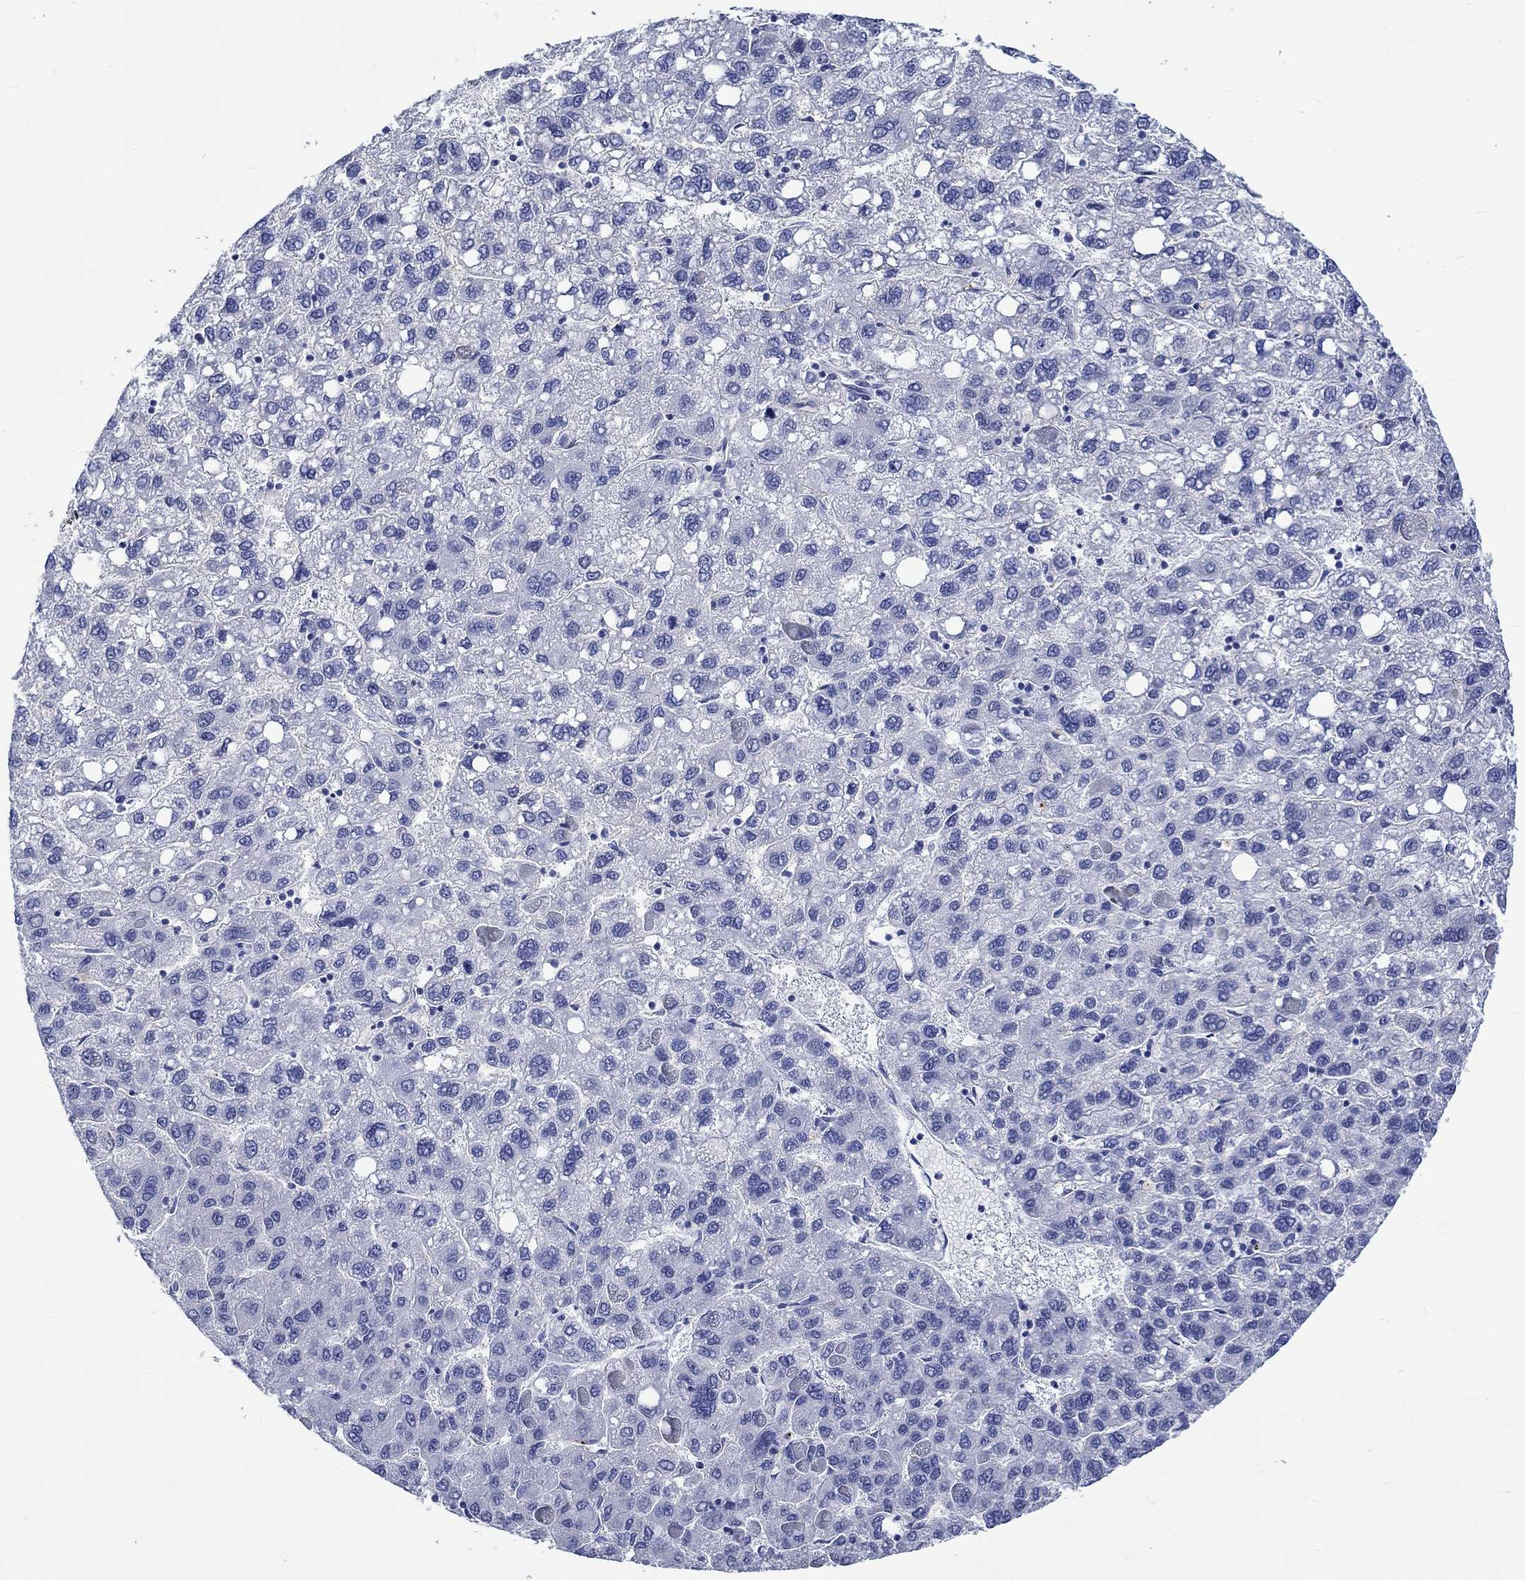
{"staining": {"intensity": "negative", "quantity": "none", "location": "none"}, "tissue": "liver cancer", "cell_type": "Tumor cells", "image_type": "cancer", "snomed": [{"axis": "morphology", "description": "Carcinoma, Hepatocellular, NOS"}, {"axis": "topography", "description": "Liver"}], "caption": "Tumor cells show no significant protein positivity in liver cancer. (Brightfield microscopy of DAB (3,3'-diaminobenzidine) IHC at high magnification).", "gene": "CACNG3", "patient": {"sex": "female", "age": 82}}